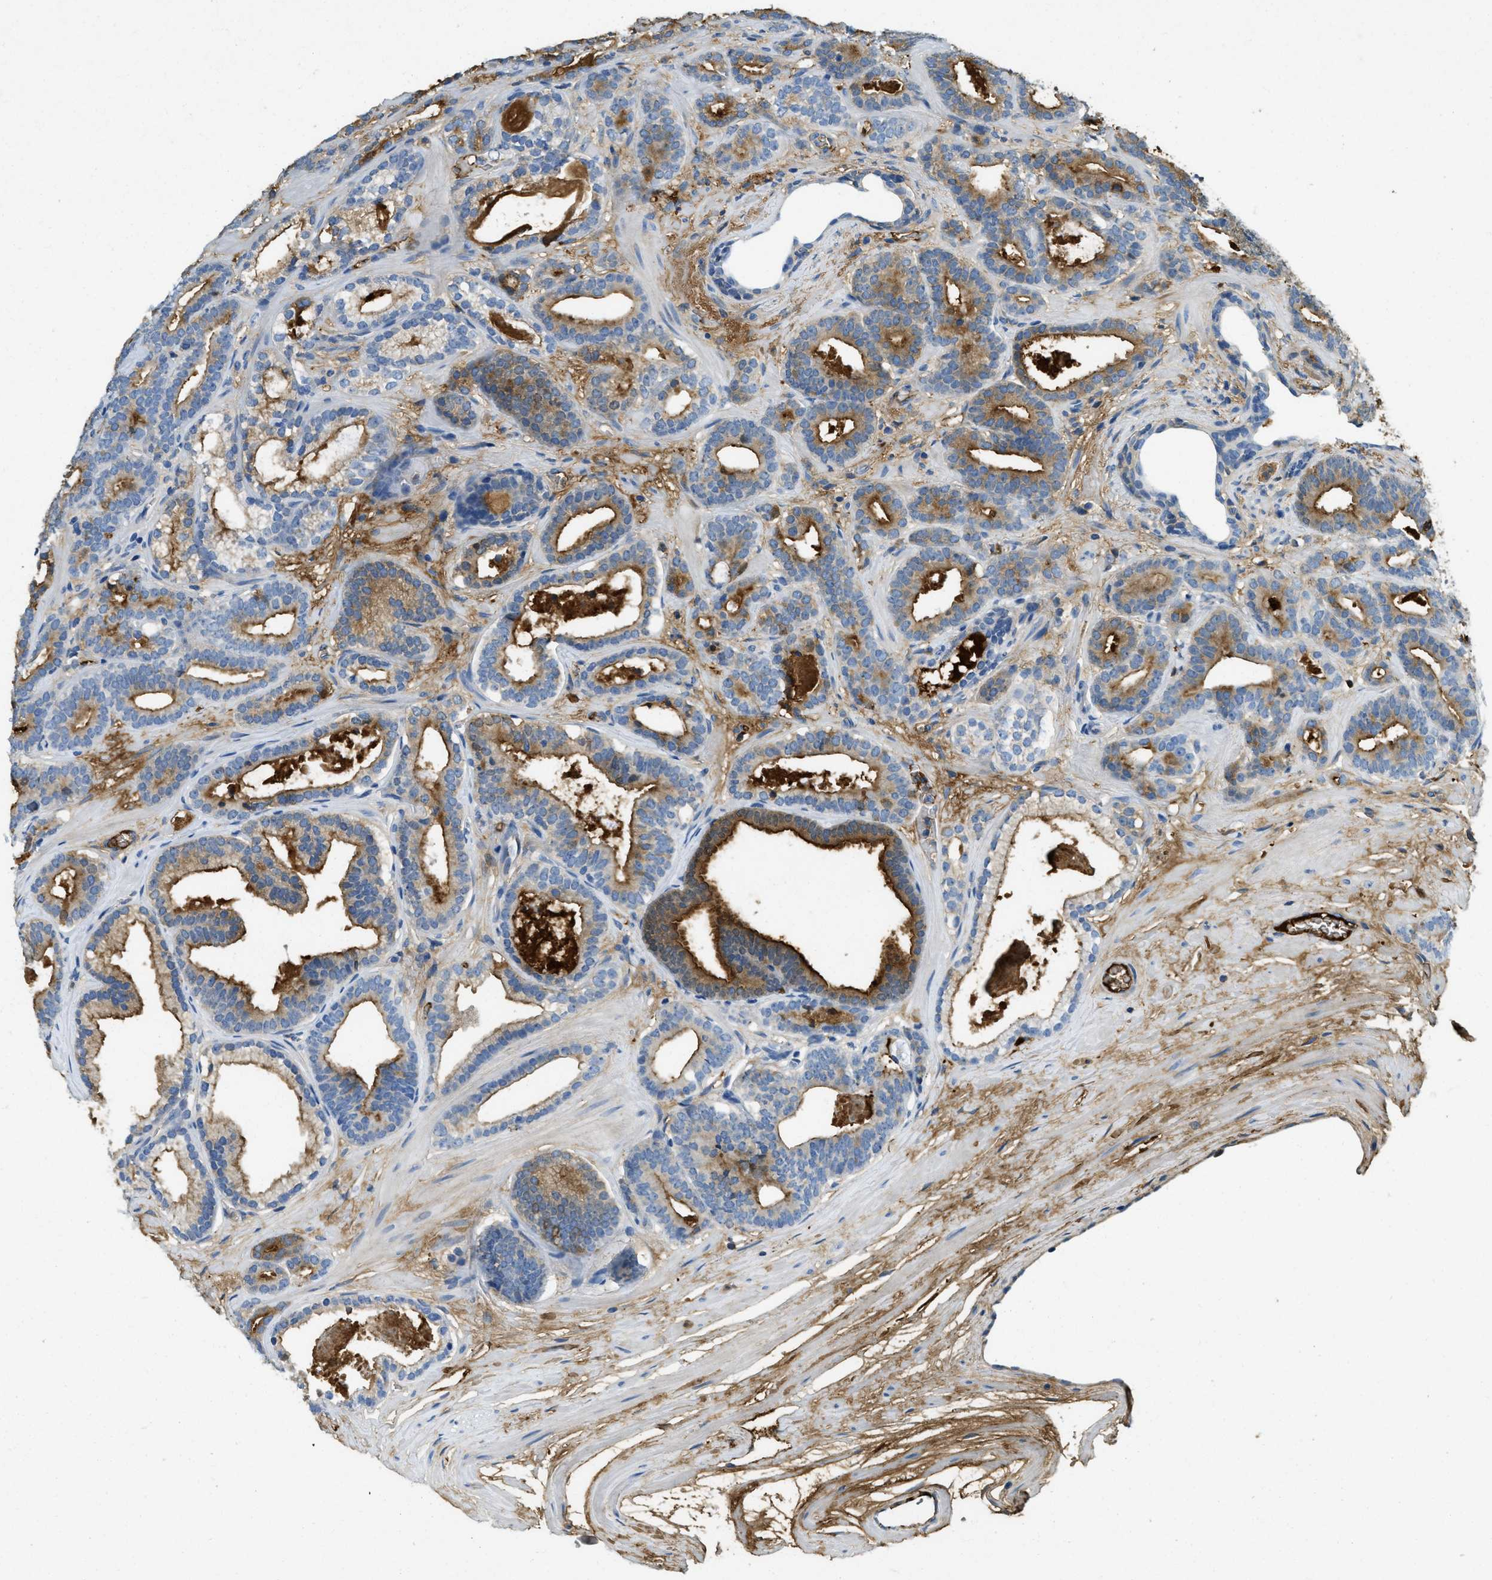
{"staining": {"intensity": "moderate", "quantity": ">75%", "location": "cytoplasmic/membranous"}, "tissue": "prostate cancer", "cell_type": "Tumor cells", "image_type": "cancer", "snomed": [{"axis": "morphology", "description": "Adenocarcinoma, High grade"}, {"axis": "topography", "description": "Prostate"}], "caption": "Tumor cells demonstrate medium levels of moderate cytoplasmic/membranous positivity in approximately >75% of cells in prostate high-grade adenocarcinoma.", "gene": "PRTN3", "patient": {"sex": "male", "age": 60}}